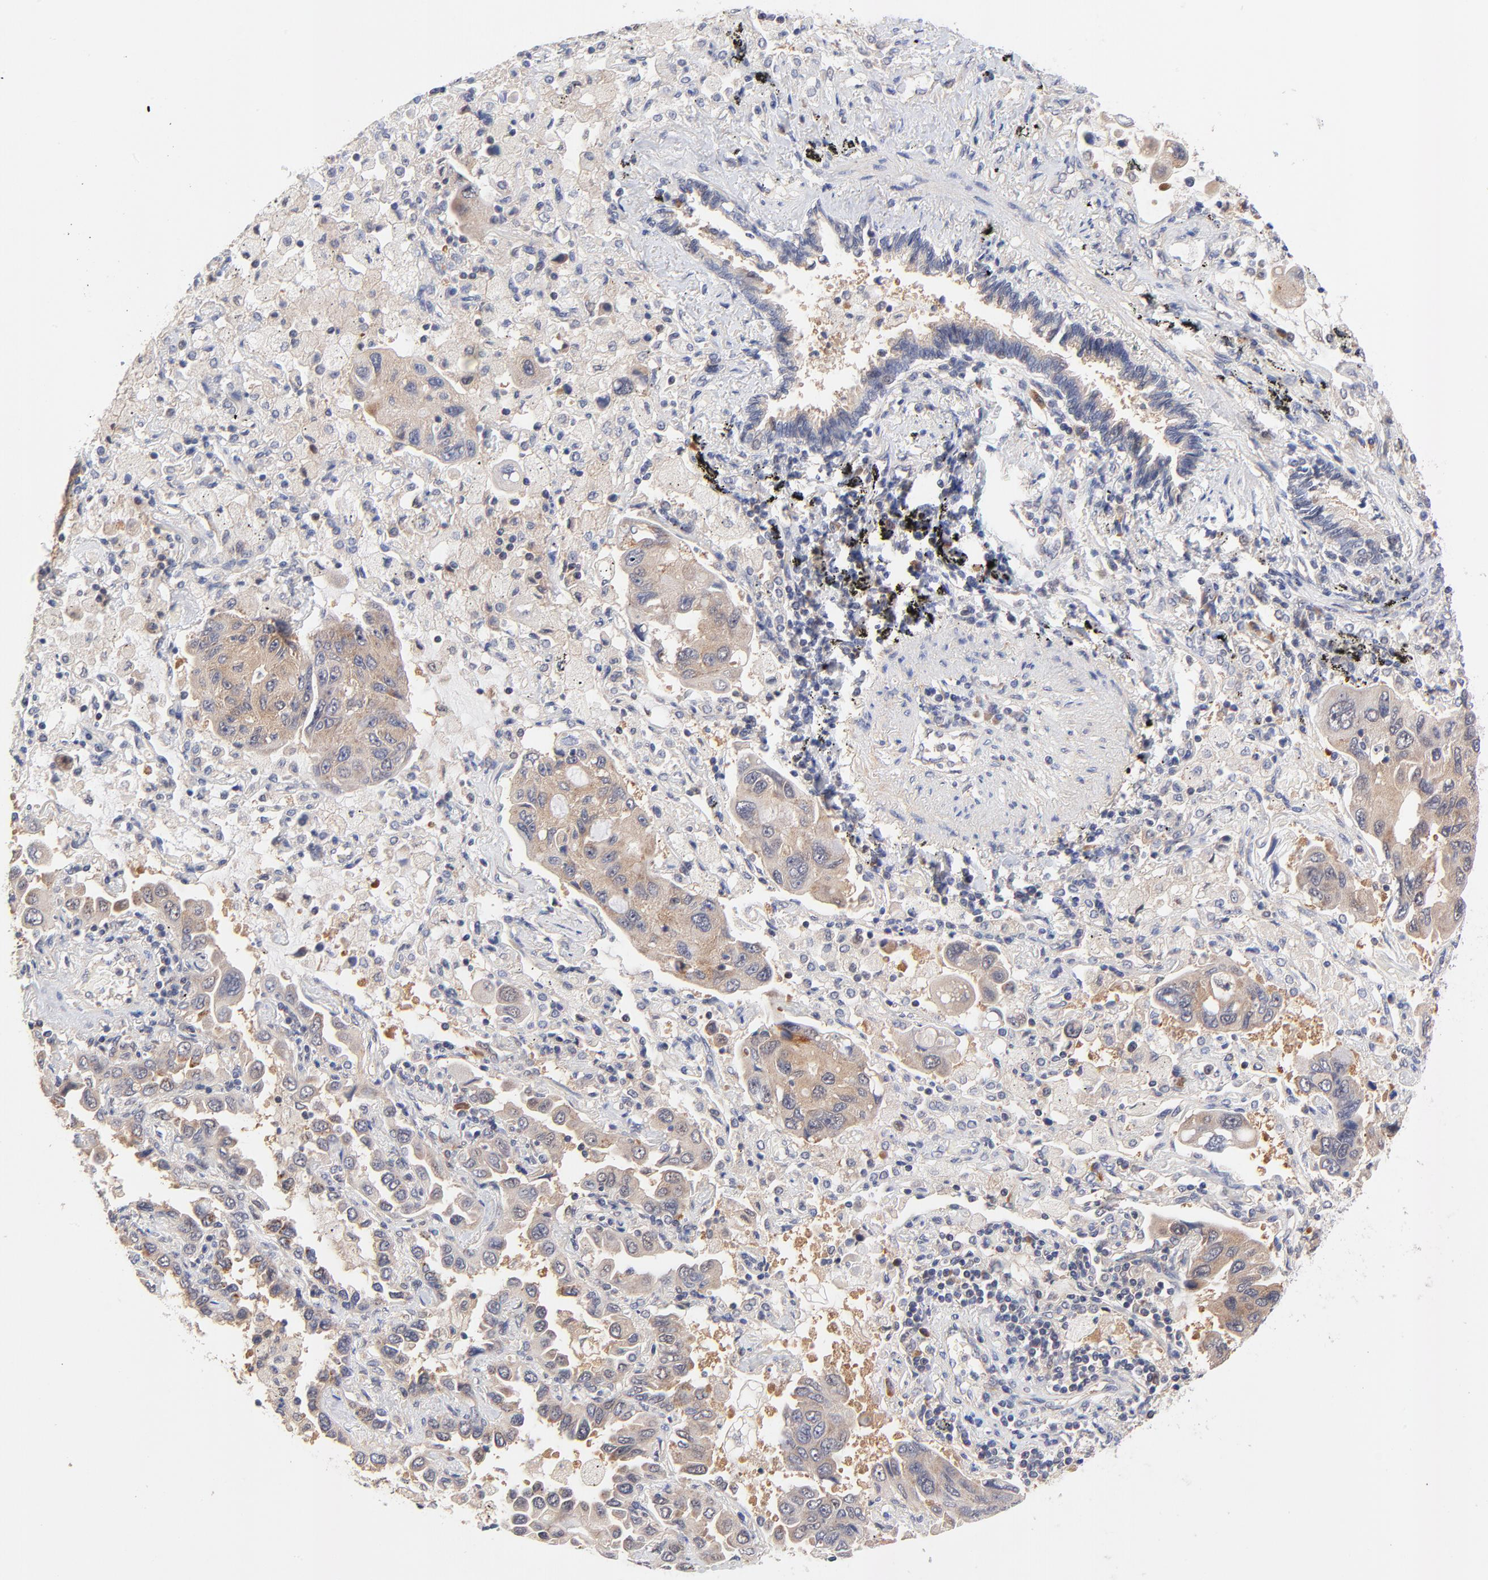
{"staining": {"intensity": "moderate", "quantity": ">75%", "location": "cytoplasmic/membranous"}, "tissue": "lung cancer", "cell_type": "Tumor cells", "image_type": "cancer", "snomed": [{"axis": "morphology", "description": "Adenocarcinoma, NOS"}, {"axis": "topography", "description": "Lung"}], "caption": "The immunohistochemical stain highlights moderate cytoplasmic/membranous staining in tumor cells of lung cancer (adenocarcinoma) tissue.", "gene": "TXNL1", "patient": {"sex": "male", "age": 64}}